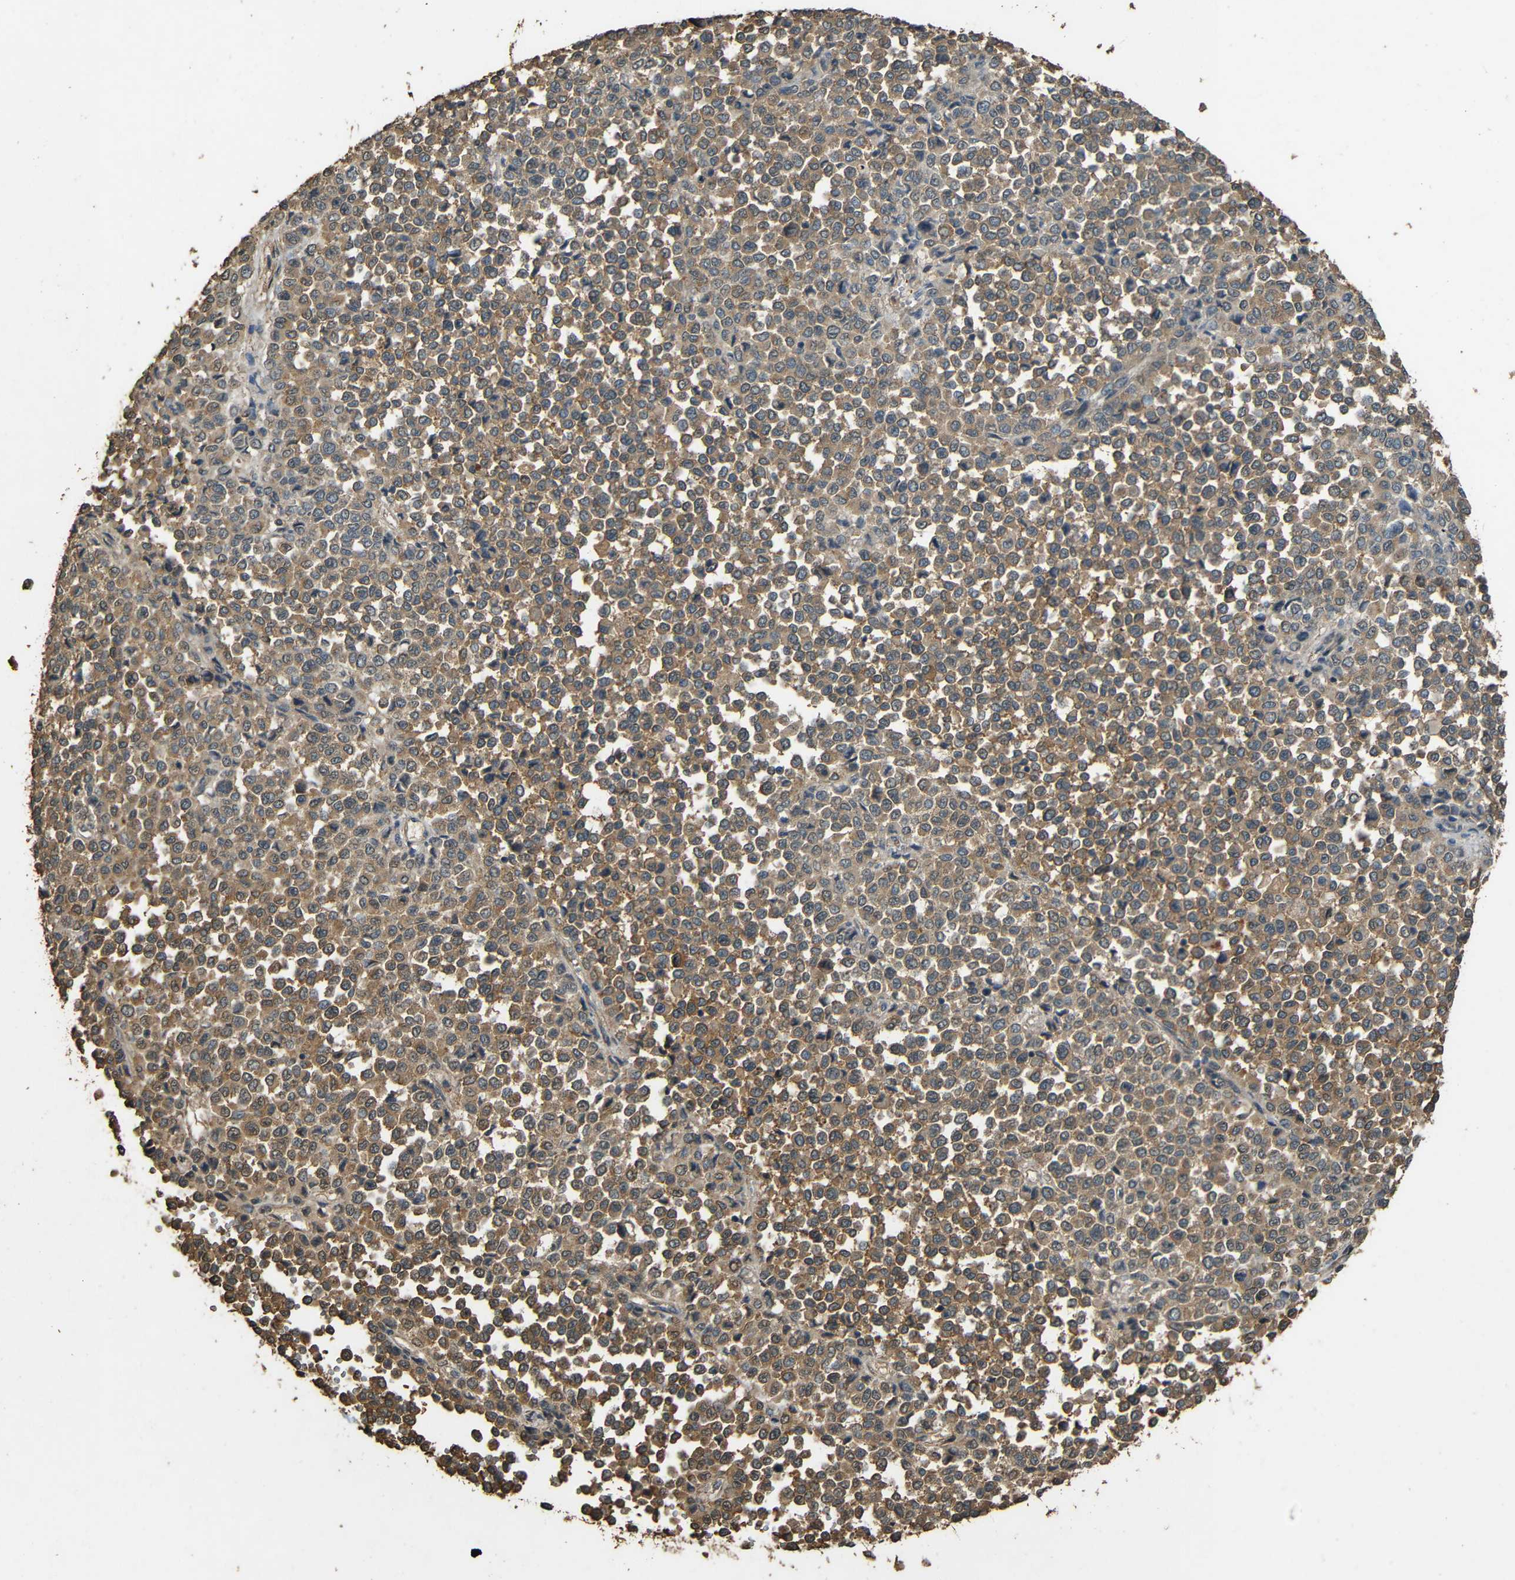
{"staining": {"intensity": "moderate", "quantity": ">75%", "location": "cytoplasmic/membranous"}, "tissue": "melanoma", "cell_type": "Tumor cells", "image_type": "cancer", "snomed": [{"axis": "morphology", "description": "Malignant melanoma, Metastatic site"}, {"axis": "topography", "description": "Pancreas"}], "caption": "The photomicrograph demonstrates staining of melanoma, revealing moderate cytoplasmic/membranous protein staining (brown color) within tumor cells.", "gene": "PDE5A", "patient": {"sex": "female", "age": 30}}